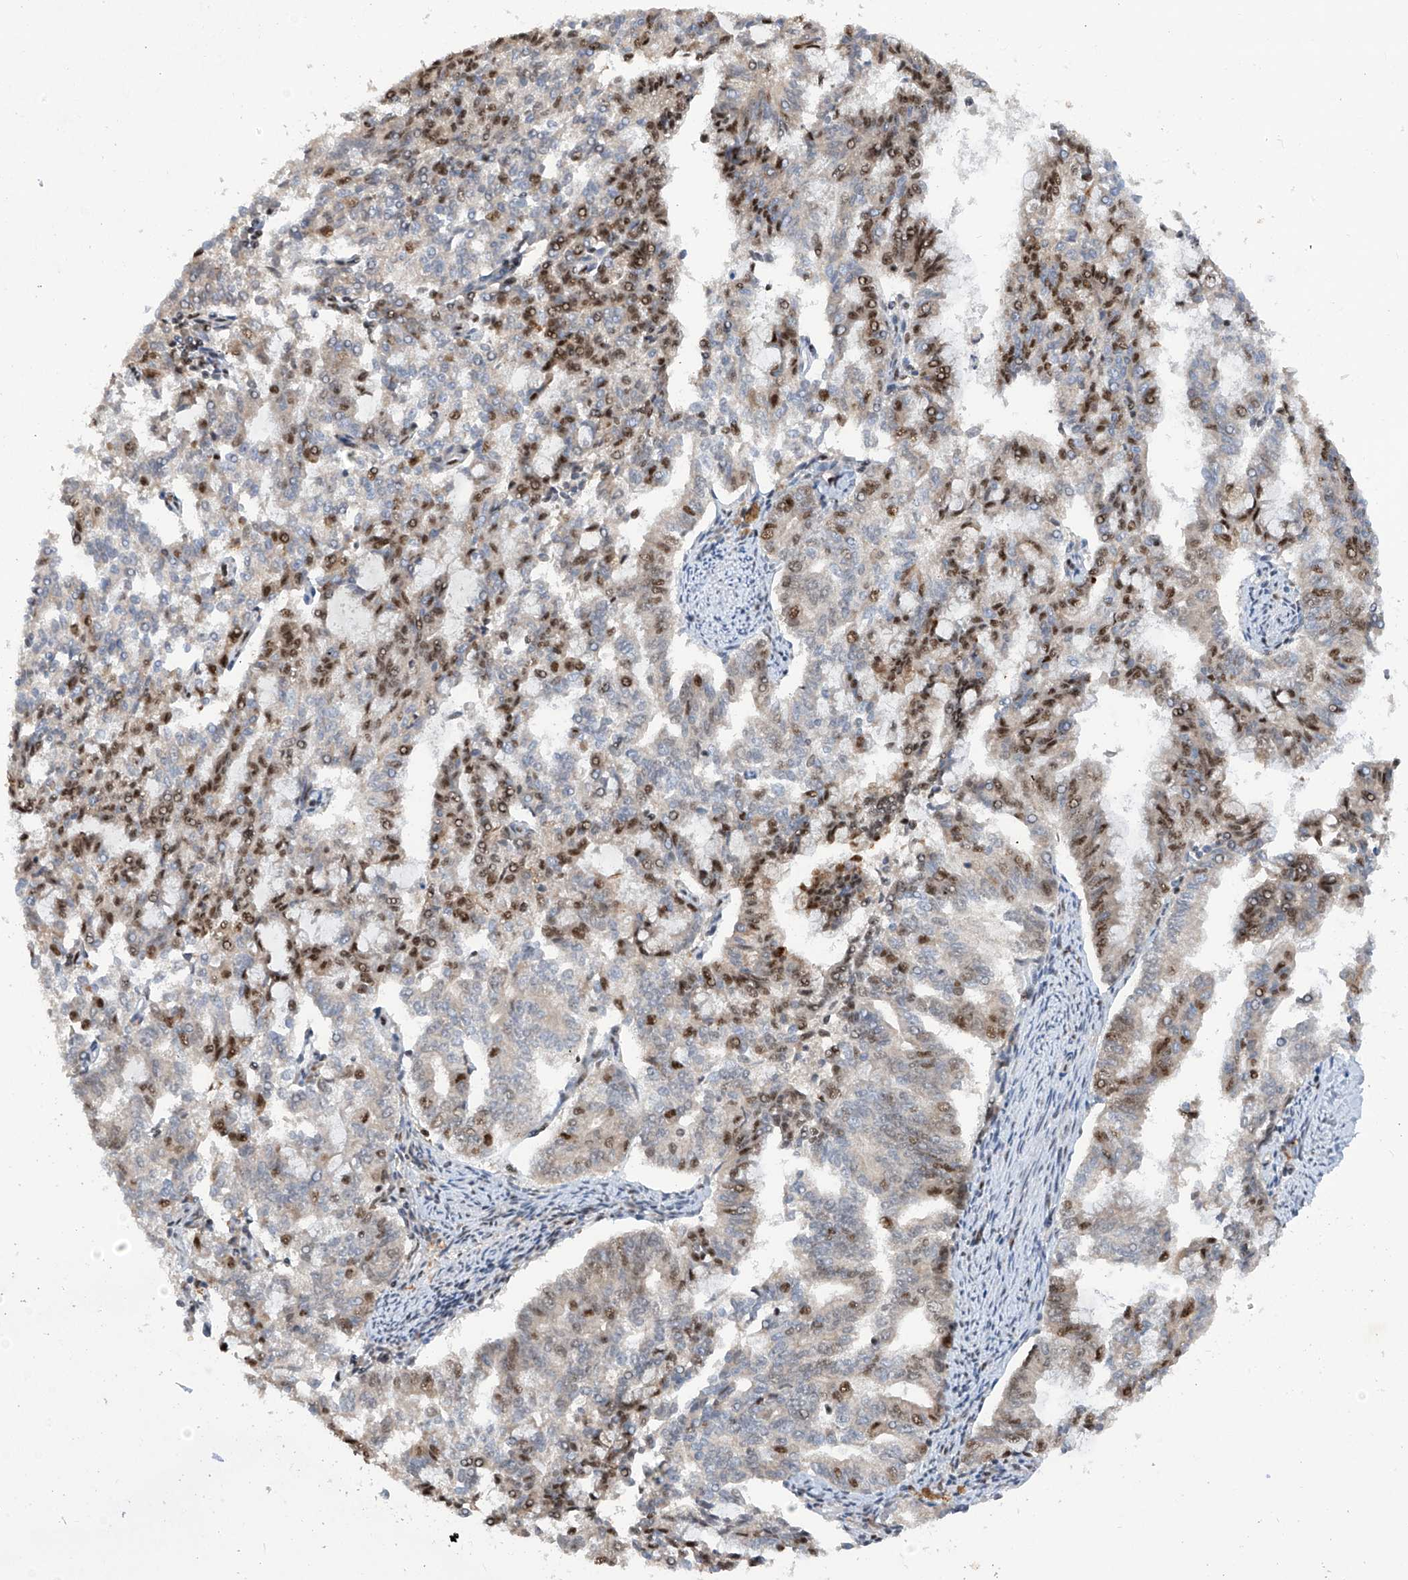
{"staining": {"intensity": "moderate", "quantity": "25%-75%", "location": "nuclear"}, "tissue": "endometrial cancer", "cell_type": "Tumor cells", "image_type": "cancer", "snomed": [{"axis": "morphology", "description": "Adenocarcinoma, NOS"}, {"axis": "topography", "description": "Endometrium"}], "caption": "High-magnification brightfield microscopy of endometrial cancer stained with DAB (3,3'-diaminobenzidine) (brown) and counterstained with hematoxylin (blue). tumor cells exhibit moderate nuclear expression is identified in about25%-75% of cells. (Brightfield microscopy of DAB IHC at high magnification).", "gene": "RPAIN", "patient": {"sex": "female", "age": 79}}